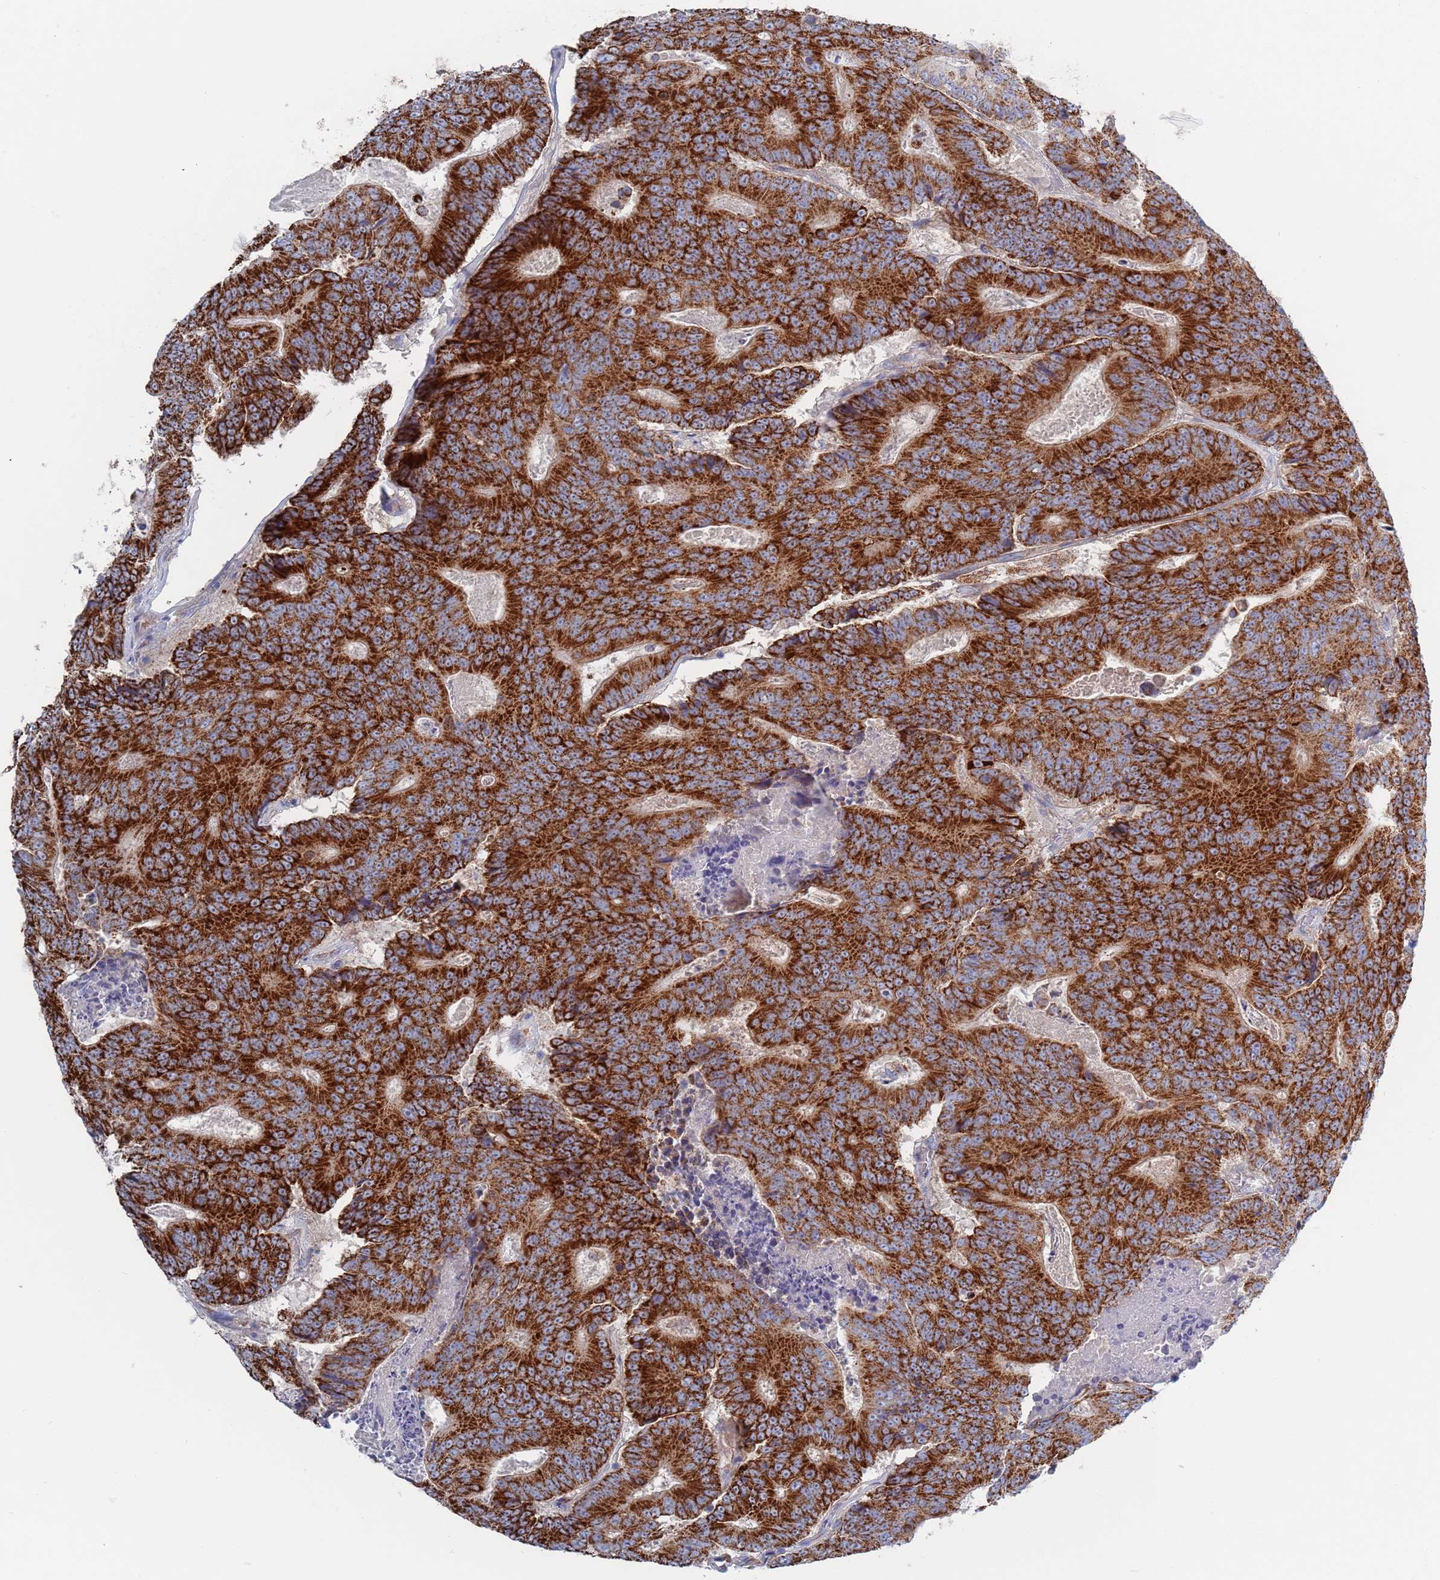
{"staining": {"intensity": "strong", "quantity": ">75%", "location": "cytoplasmic/membranous"}, "tissue": "colorectal cancer", "cell_type": "Tumor cells", "image_type": "cancer", "snomed": [{"axis": "morphology", "description": "Adenocarcinoma, NOS"}, {"axis": "topography", "description": "Colon"}], "caption": "There is high levels of strong cytoplasmic/membranous expression in tumor cells of adenocarcinoma (colorectal), as demonstrated by immunohistochemical staining (brown color).", "gene": "CHCHD6", "patient": {"sex": "male", "age": 83}}